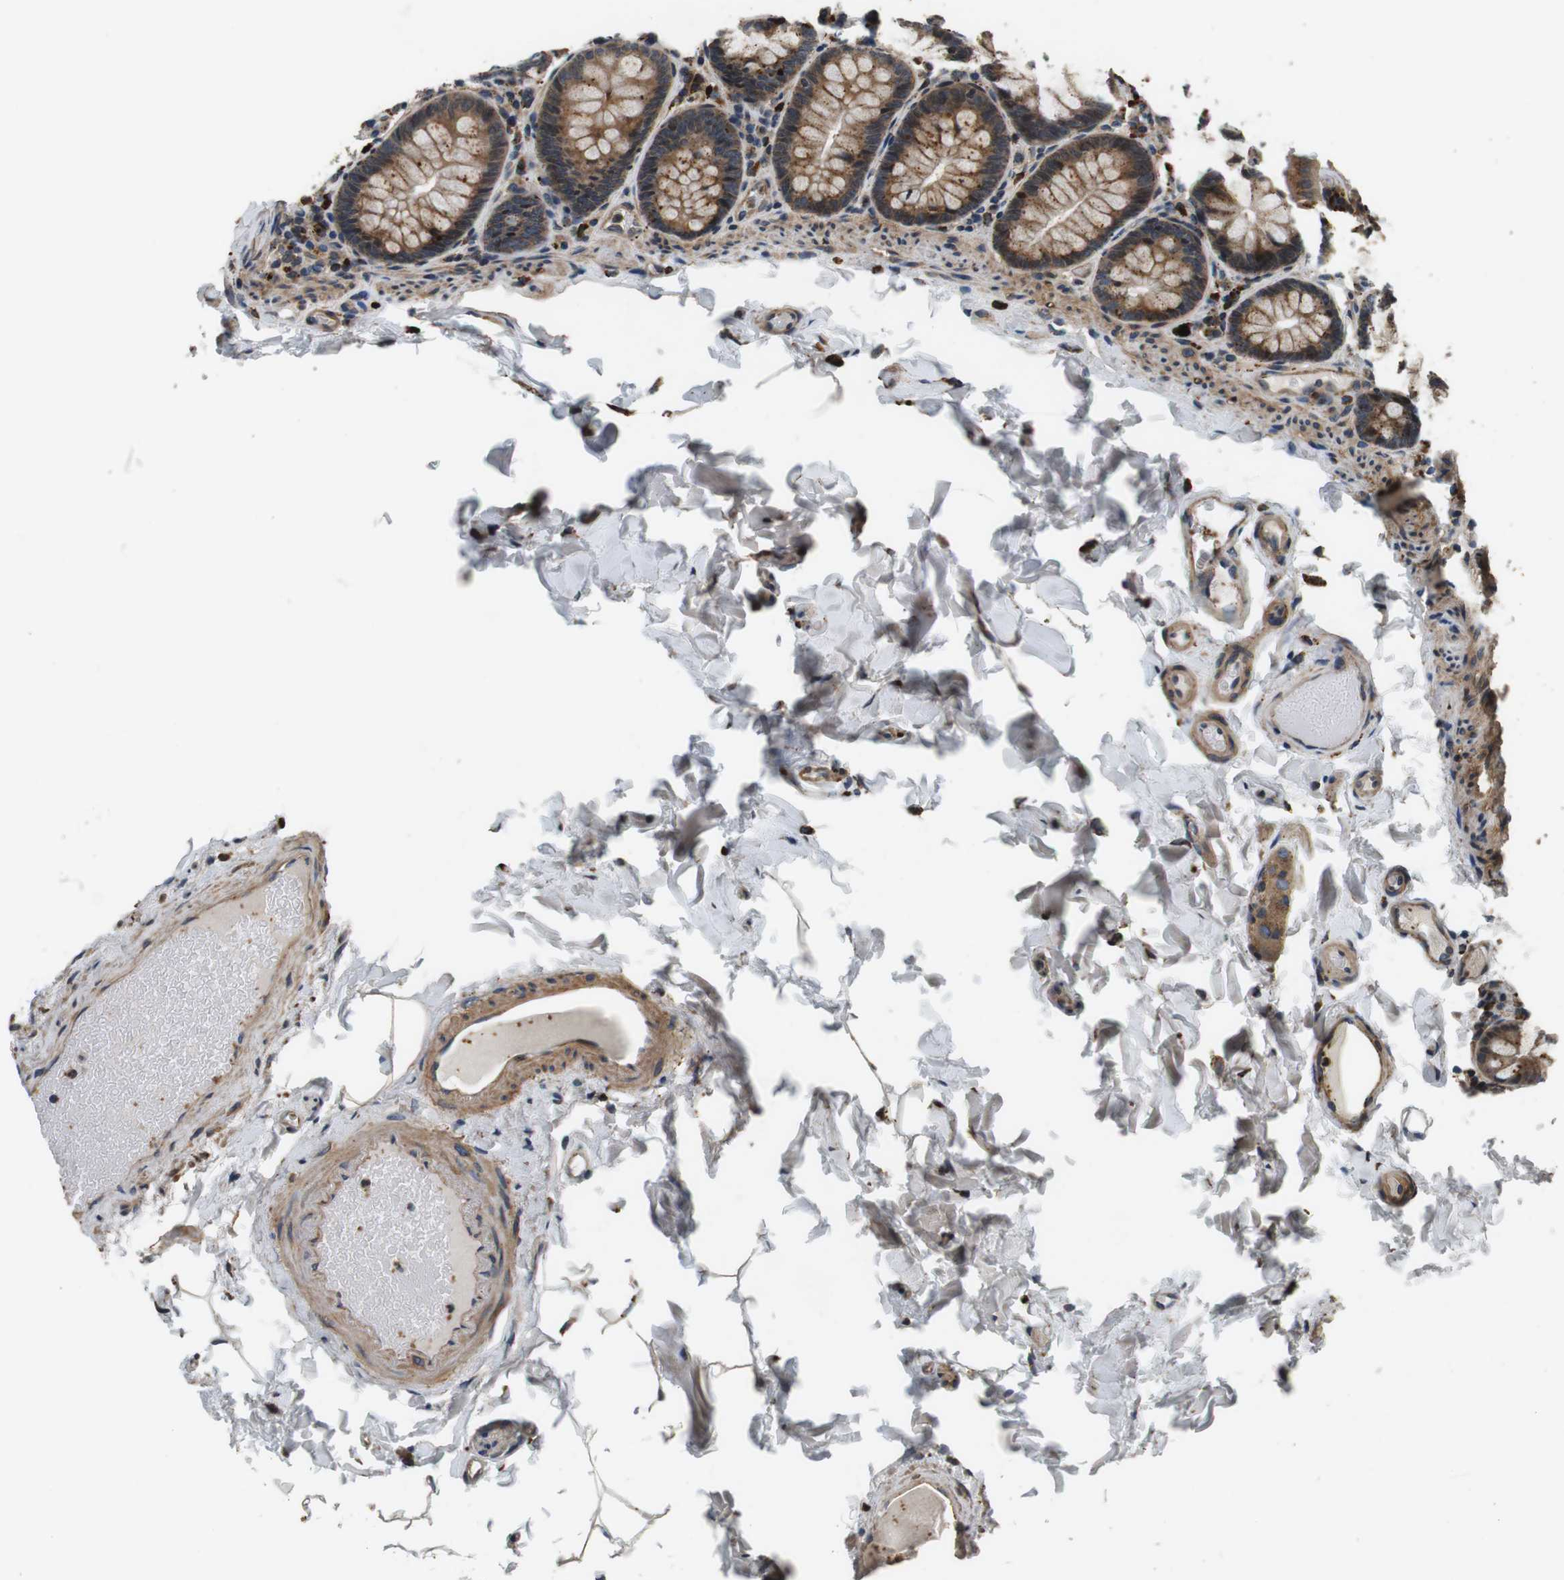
{"staining": {"intensity": "moderate", "quantity": ">75%", "location": "cytoplasmic/membranous"}, "tissue": "colon", "cell_type": "Endothelial cells", "image_type": "normal", "snomed": [{"axis": "morphology", "description": "Normal tissue, NOS"}, {"axis": "topography", "description": "Colon"}], "caption": "Protein expression analysis of benign colon exhibits moderate cytoplasmic/membranous positivity in about >75% of endothelial cells. The protein is shown in brown color, while the nuclei are stained blue.", "gene": "TXNRD1", "patient": {"sex": "female", "age": 61}}